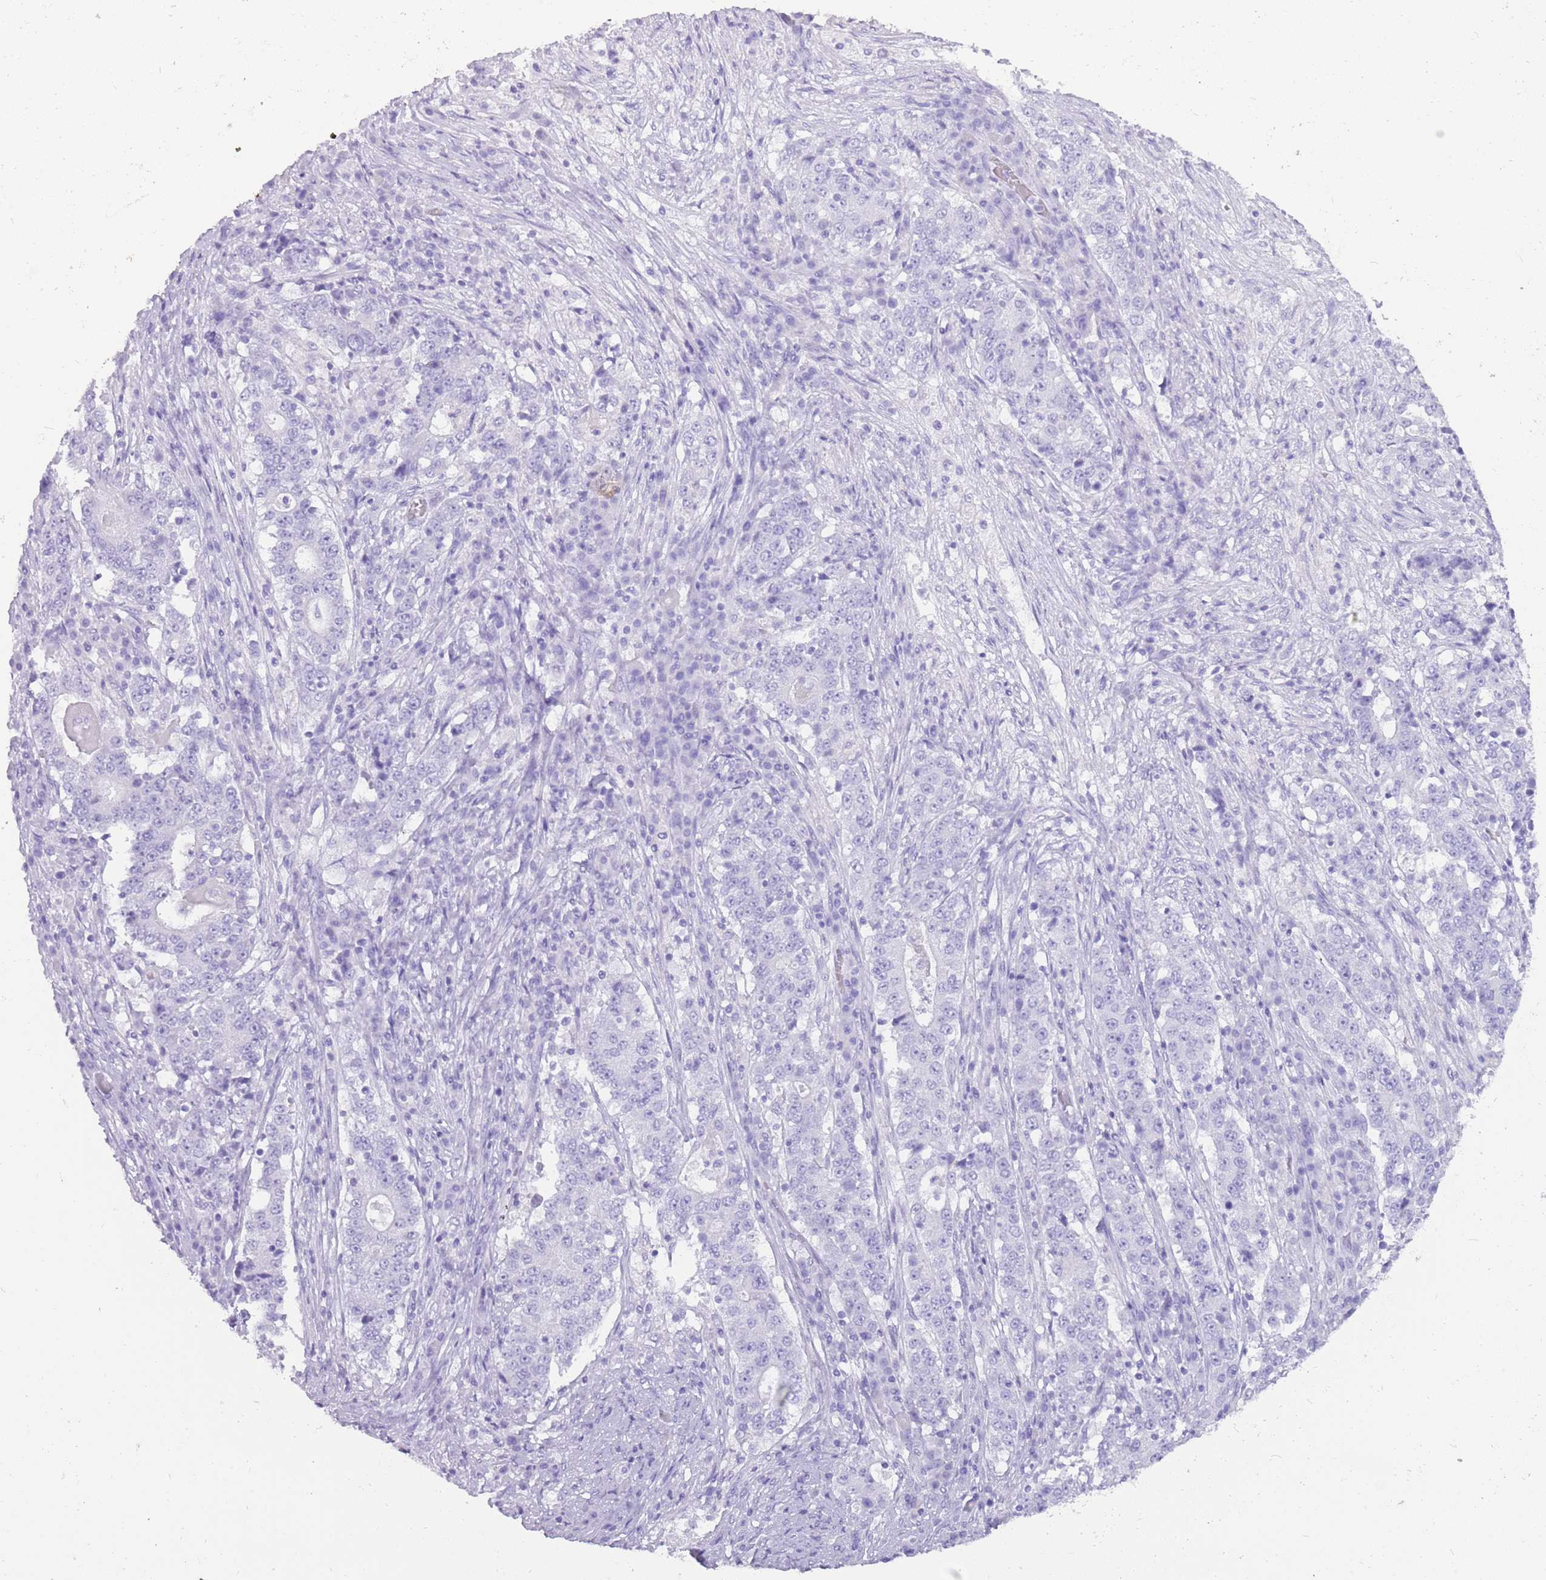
{"staining": {"intensity": "negative", "quantity": "none", "location": "none"}, "tissue": "stomach cancer", "cell_type": "Tumor cells", "image_type": "cancer", "snomed": [{"axis": "morphology", "description": "Adenocarcinoma, NOS"}, {"axis": "topography", "description": "Stomach"}], "caption": "Image shows no significant protein expression in tumor cells of stomach cancer.", "gene": "NBPF3", "patient": {"sex": "male", "age": 59}}